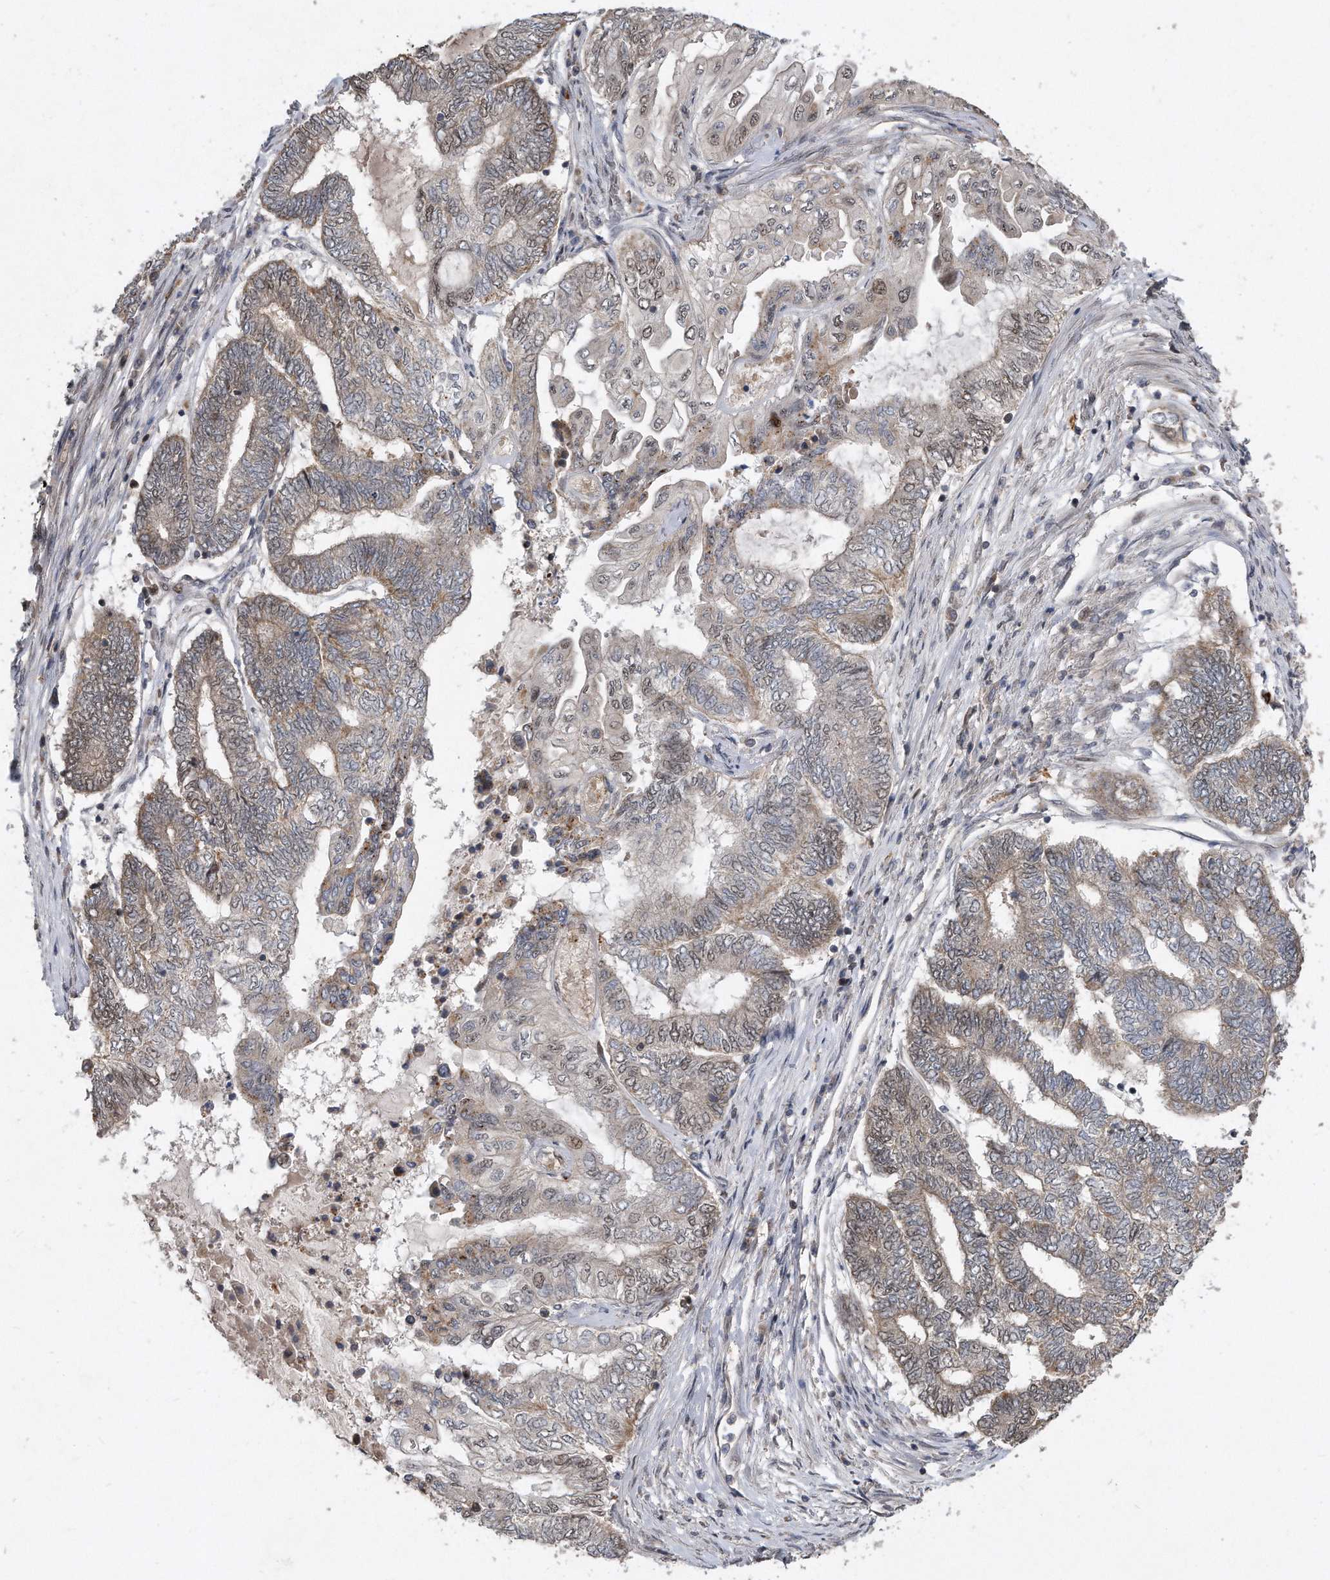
{"staining": {"intensity": "weak", "quantity": "25%-75%", "location": "cytoplasmic/membranous,nuclear"}, "tissue": "endometrial cancer", "cell_type": "Tumor cells", "image_type": "cancer", "snomed": [{"axis": "morphology", "description": "Adenocarcinoma, NOS"}, {"axis": "topography", "description": "Uterus"}, {"axis": "topography", "description": "Endometrium"}], "caption": "Human adenocarcinoma (endometrial) stained for a protein (brown) displays weak cytoplasmic/membranous and nuclear positive expression in about 25%-75% of tumor cells.", "gene": "PGBD2", "patient": {"sex": "female", "age": 70}}